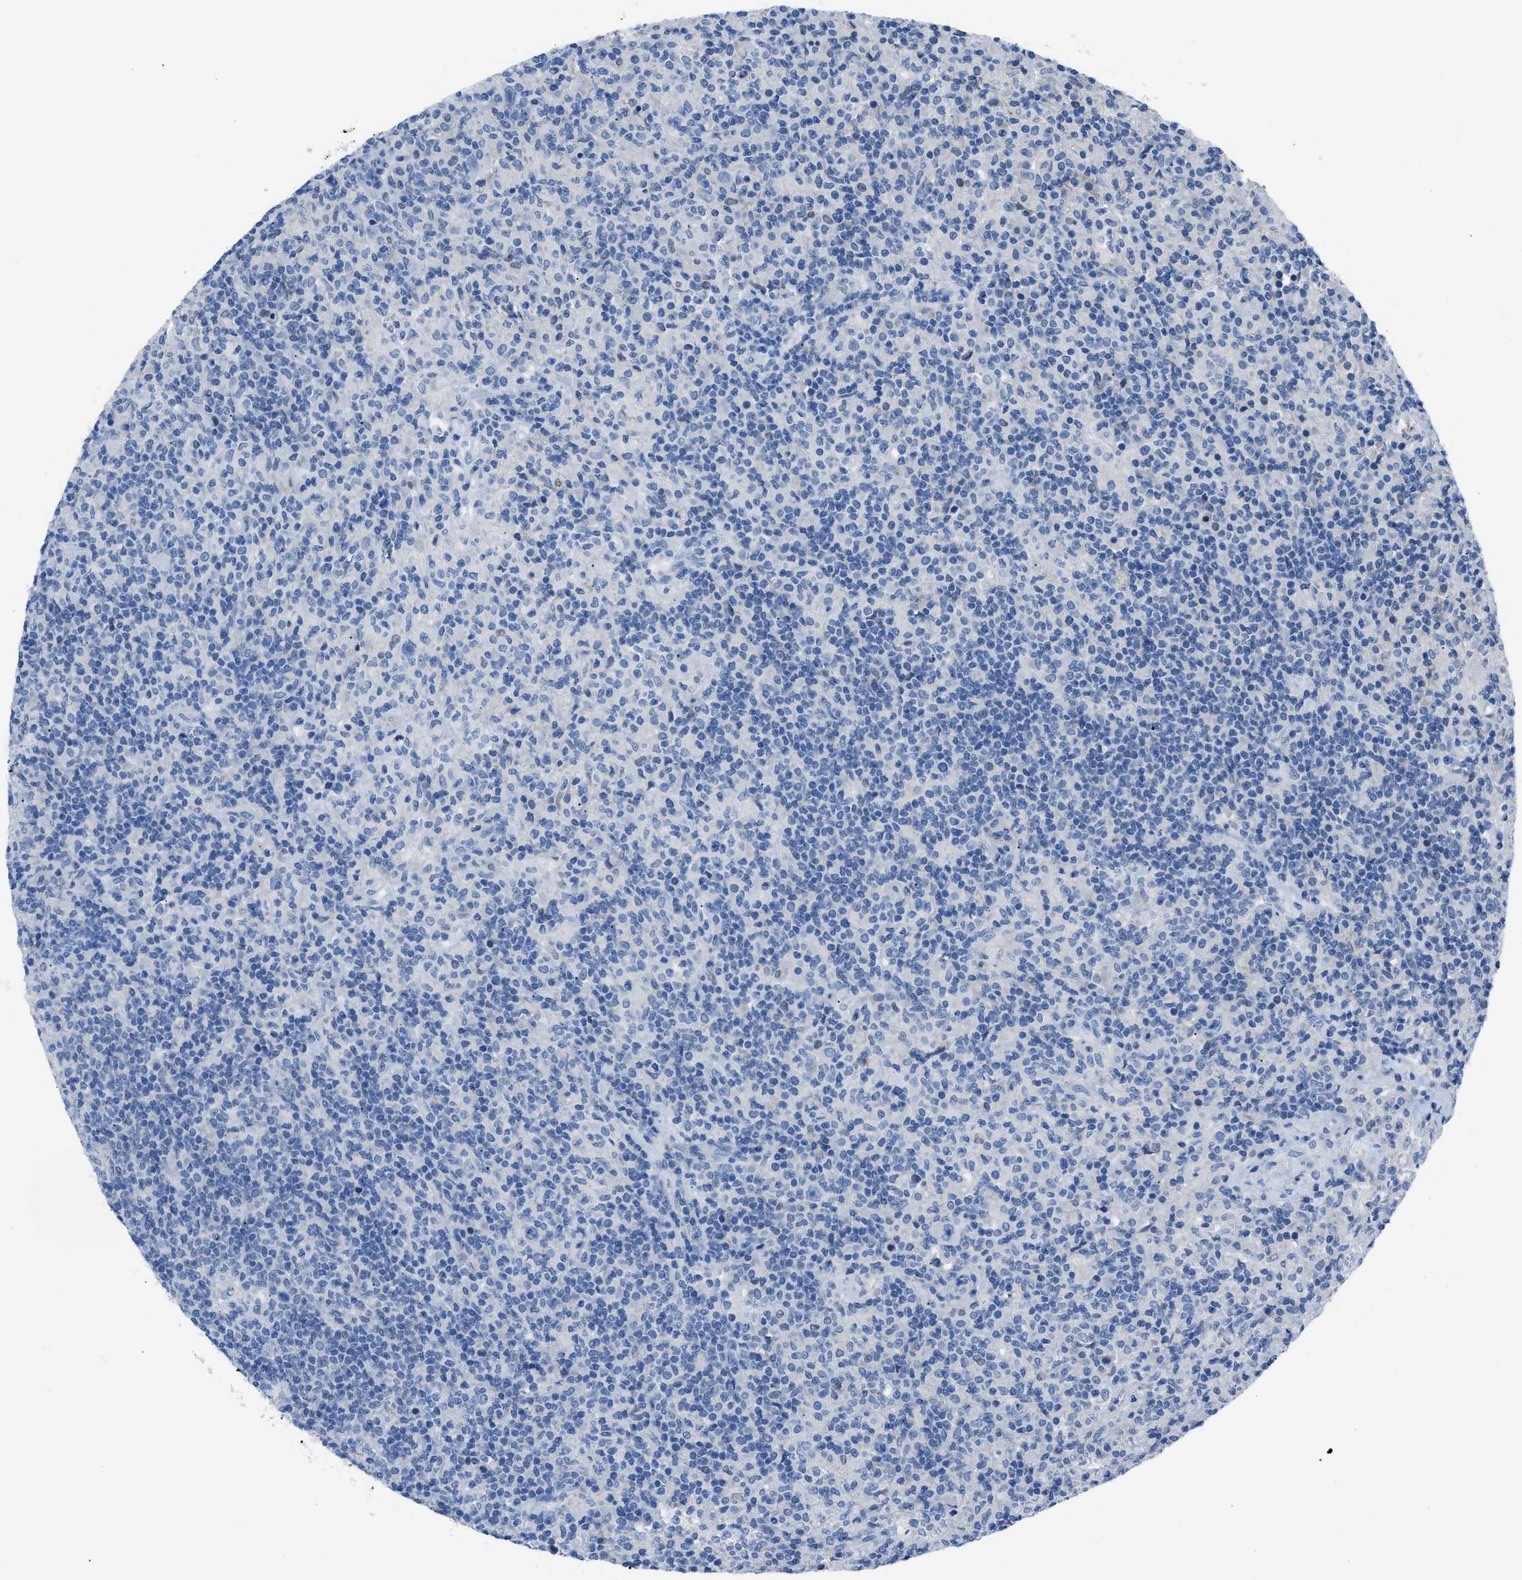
{"staining": {"intensity": "negative", "quantity": "none", "location": "none"}, "tissue": "lymphoma", "cell_type": "Tumor cells", "image_type": "cancer", "snomed": [{"axis": "morphology", "description": "Hodgkin's disease, NOS"}, {"axis": "topography", "description": "Lymph node"}], "caption": "High magnification brightfield microscopy of lymphoma stained with DAB (3,3'-diaminobenzidine) (brown) and counterstained with hematoxylin (blue): tumor cells show no significant staining.", "gene": "ITPR1", "patient": {"sex": "male", "age": 70}}